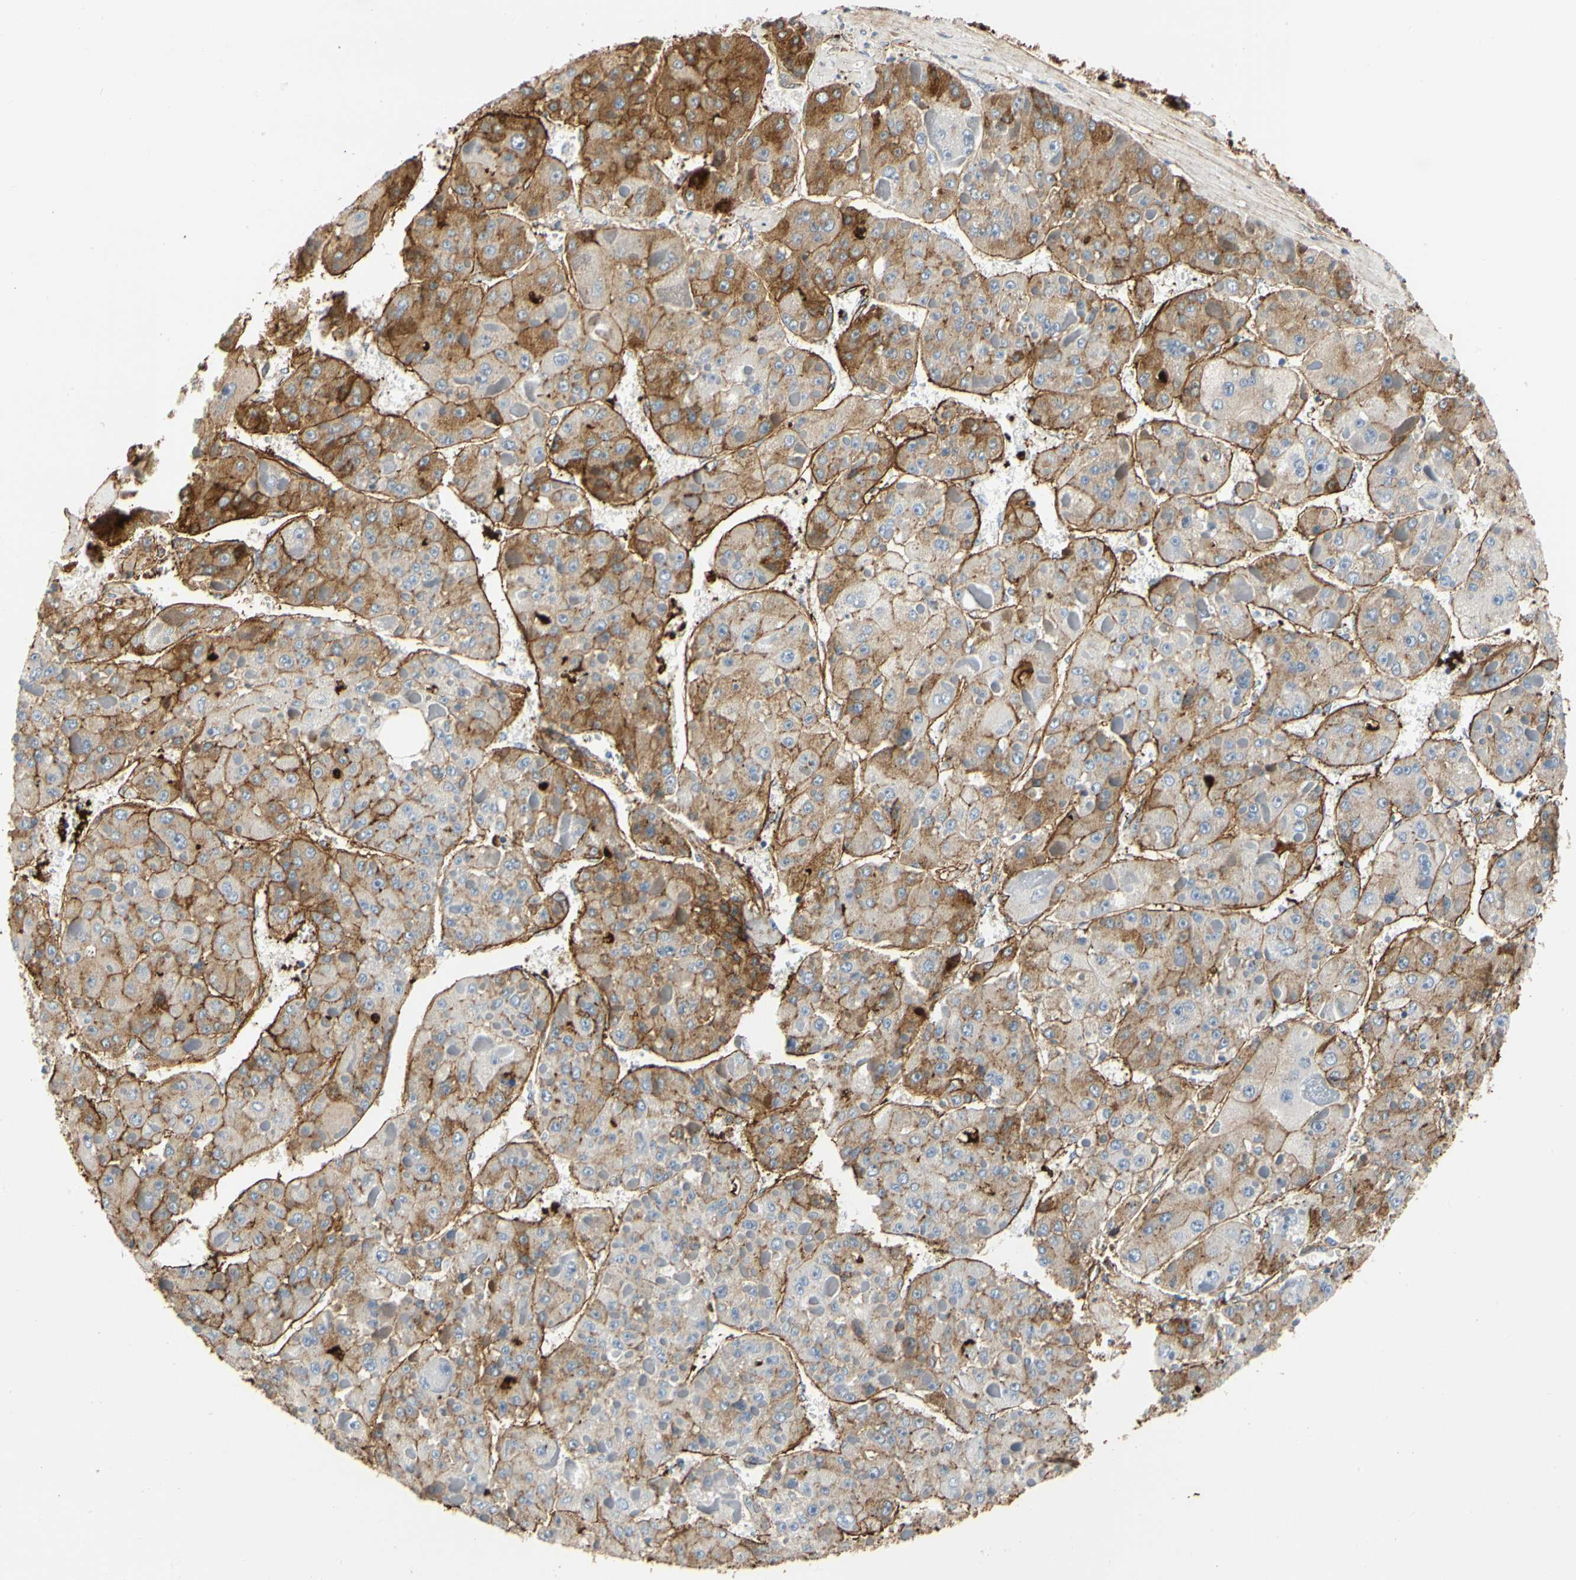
{"staining": {"intensity": "moderate", "quantity": ">75%", "location": "cytoplasmic/membranous"}, "tissue": "liver cancer", "cell_type": "Tumor cells", "image_type": "cancer", "snomed": [{"axis": "morphology", "description": "Carcinoma, Hepatocellular, NOS"}, {"axis": "topography", "description": "Liver"}], "caption": "Human liver hepatocellular carcinoma stained with a protein marker reveals moderate staining in tumor cells.", "gene": "FGB", "patient": {"sex": "female", "age": 73}}